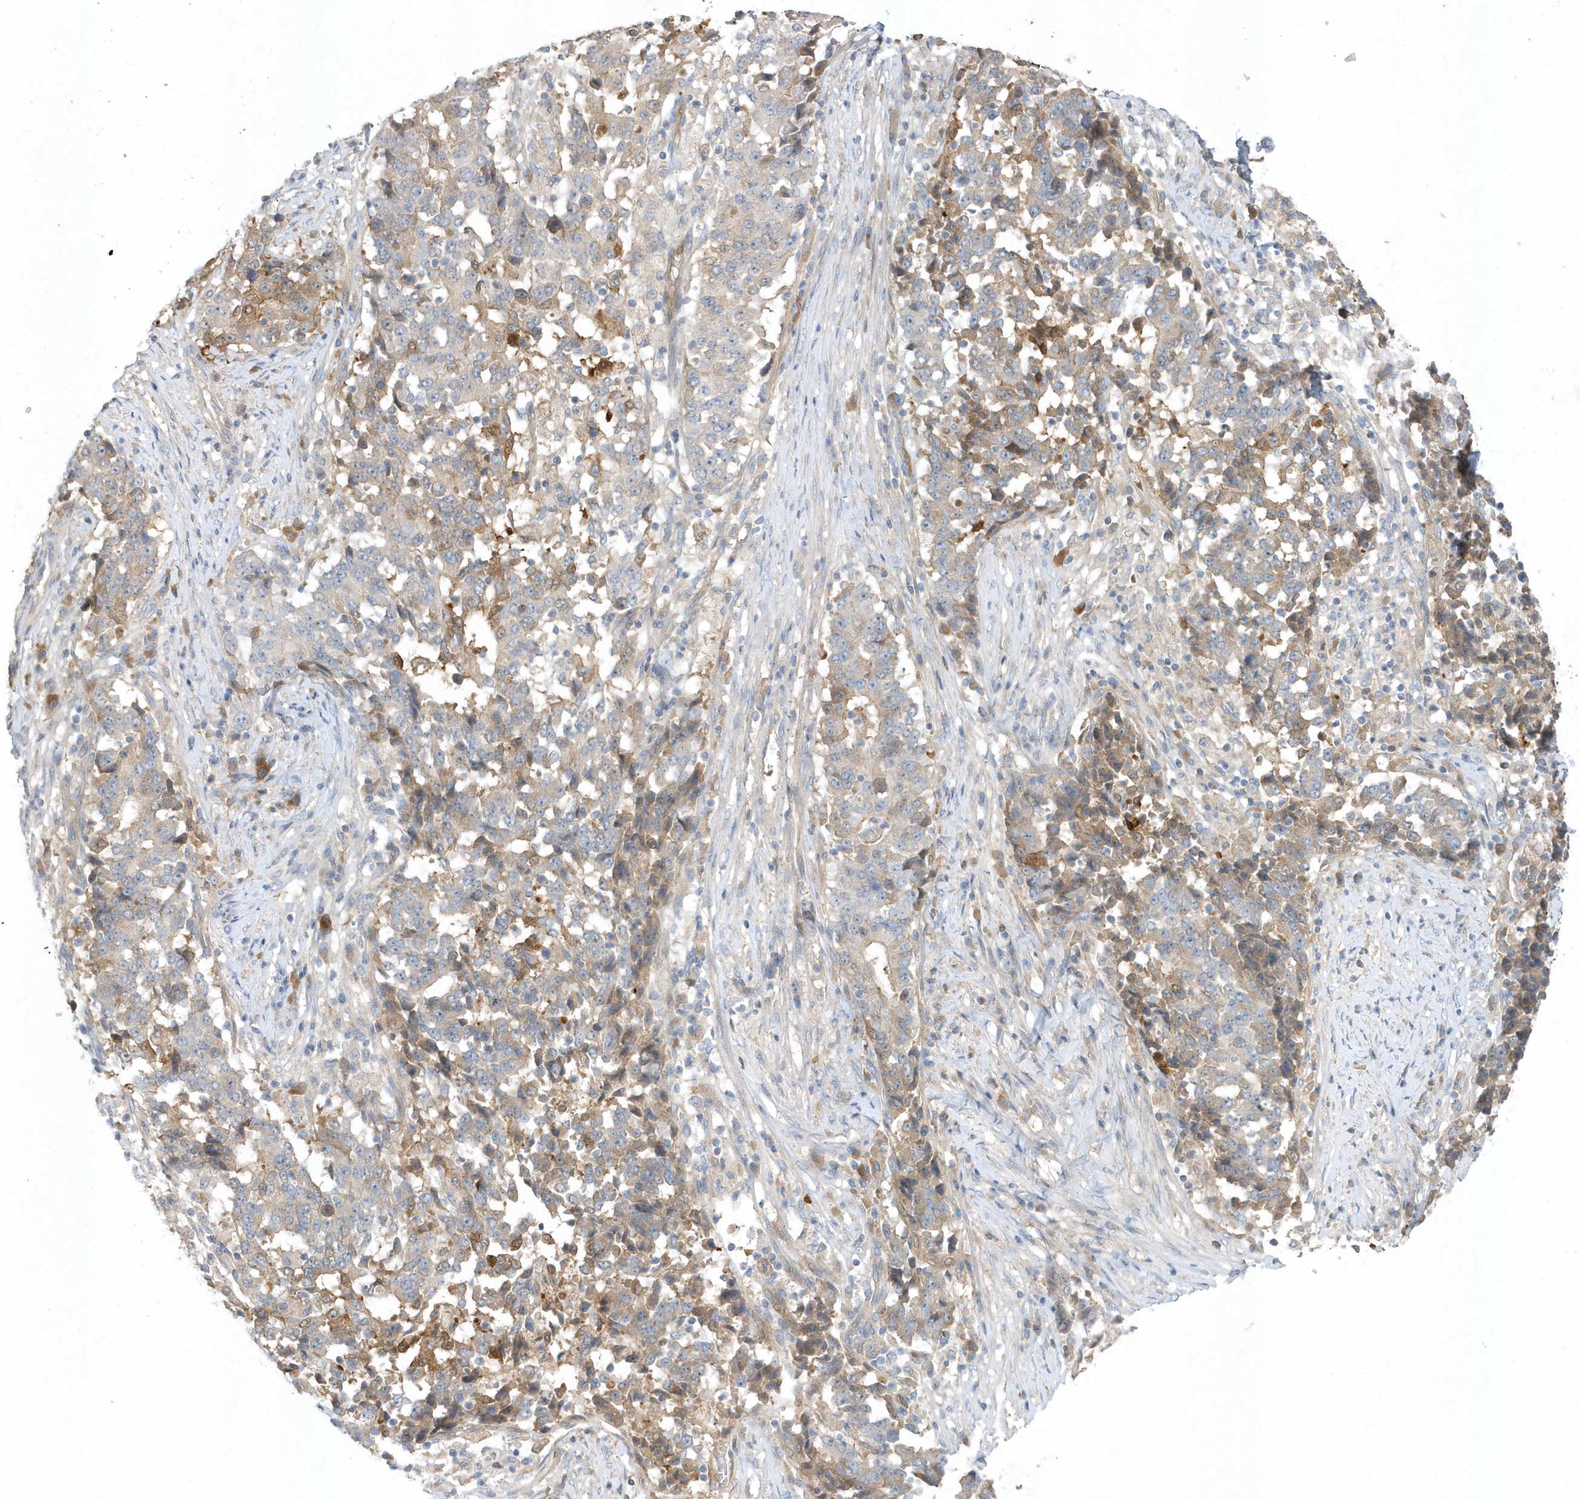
{"staining": {"intensity": "moderate", "quantity": "<25%", "location": "cytoplasmic/membranous"}, "tissue": "stomach cancer", "cell_type": "Tumor cells", "image_type": "cancer", "snomed": [{"axis": "morphology", "description": "Adenocarcinoma, NOS"}, {"axis": "topography", "description": "Stomach"}], "caption": "Adenocarcinoma (stomach) stained with a brown dye exhibits moderate cytoplasmic/membranous positive staining in approximately <25% of tumor cells.", "gene": "USP53", "patient": {"sex": "male", "age": 59}}